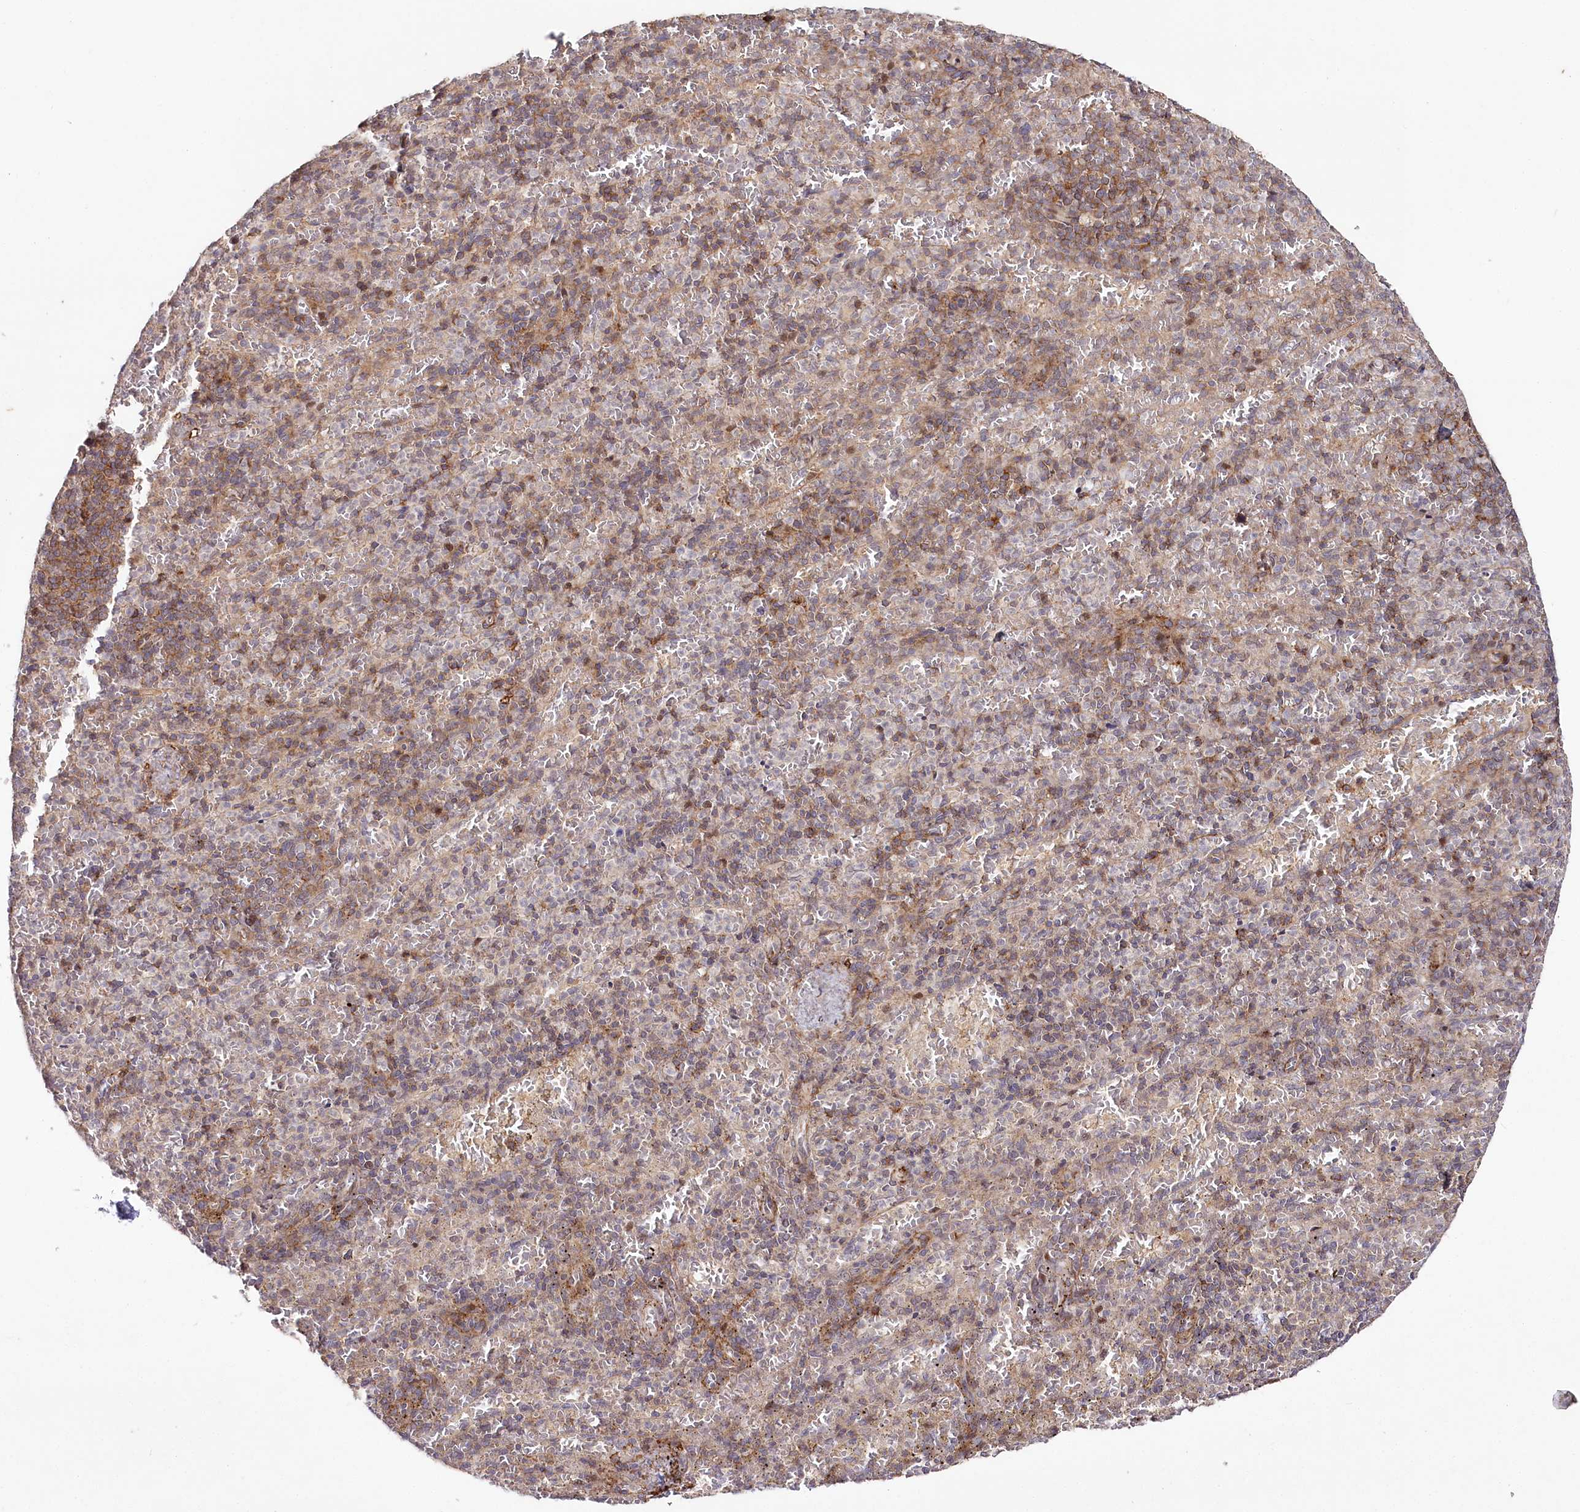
{"staining": {"intensity": "weak", "quantity": "25%-75%", "location": "cytoplasmic/membranous"}, "tissue": "spleen", "cell_type": "Cells in red pulp", "image_type": "normal", "snomed": [{"axis": "morphology", "description": "Normal tissue, NOS"}, {"axis": "topography", "description": "Spleen"}], "caption": "The histopathology image exhibits immunohistochemical staining of normal spleen. There is weak cytoplasmic/membranous expression is appreciated in about 25%-75% of cells in red pulp.", "gene": "PHLDB1", "patient": {"sex": "female", "age": 74}}